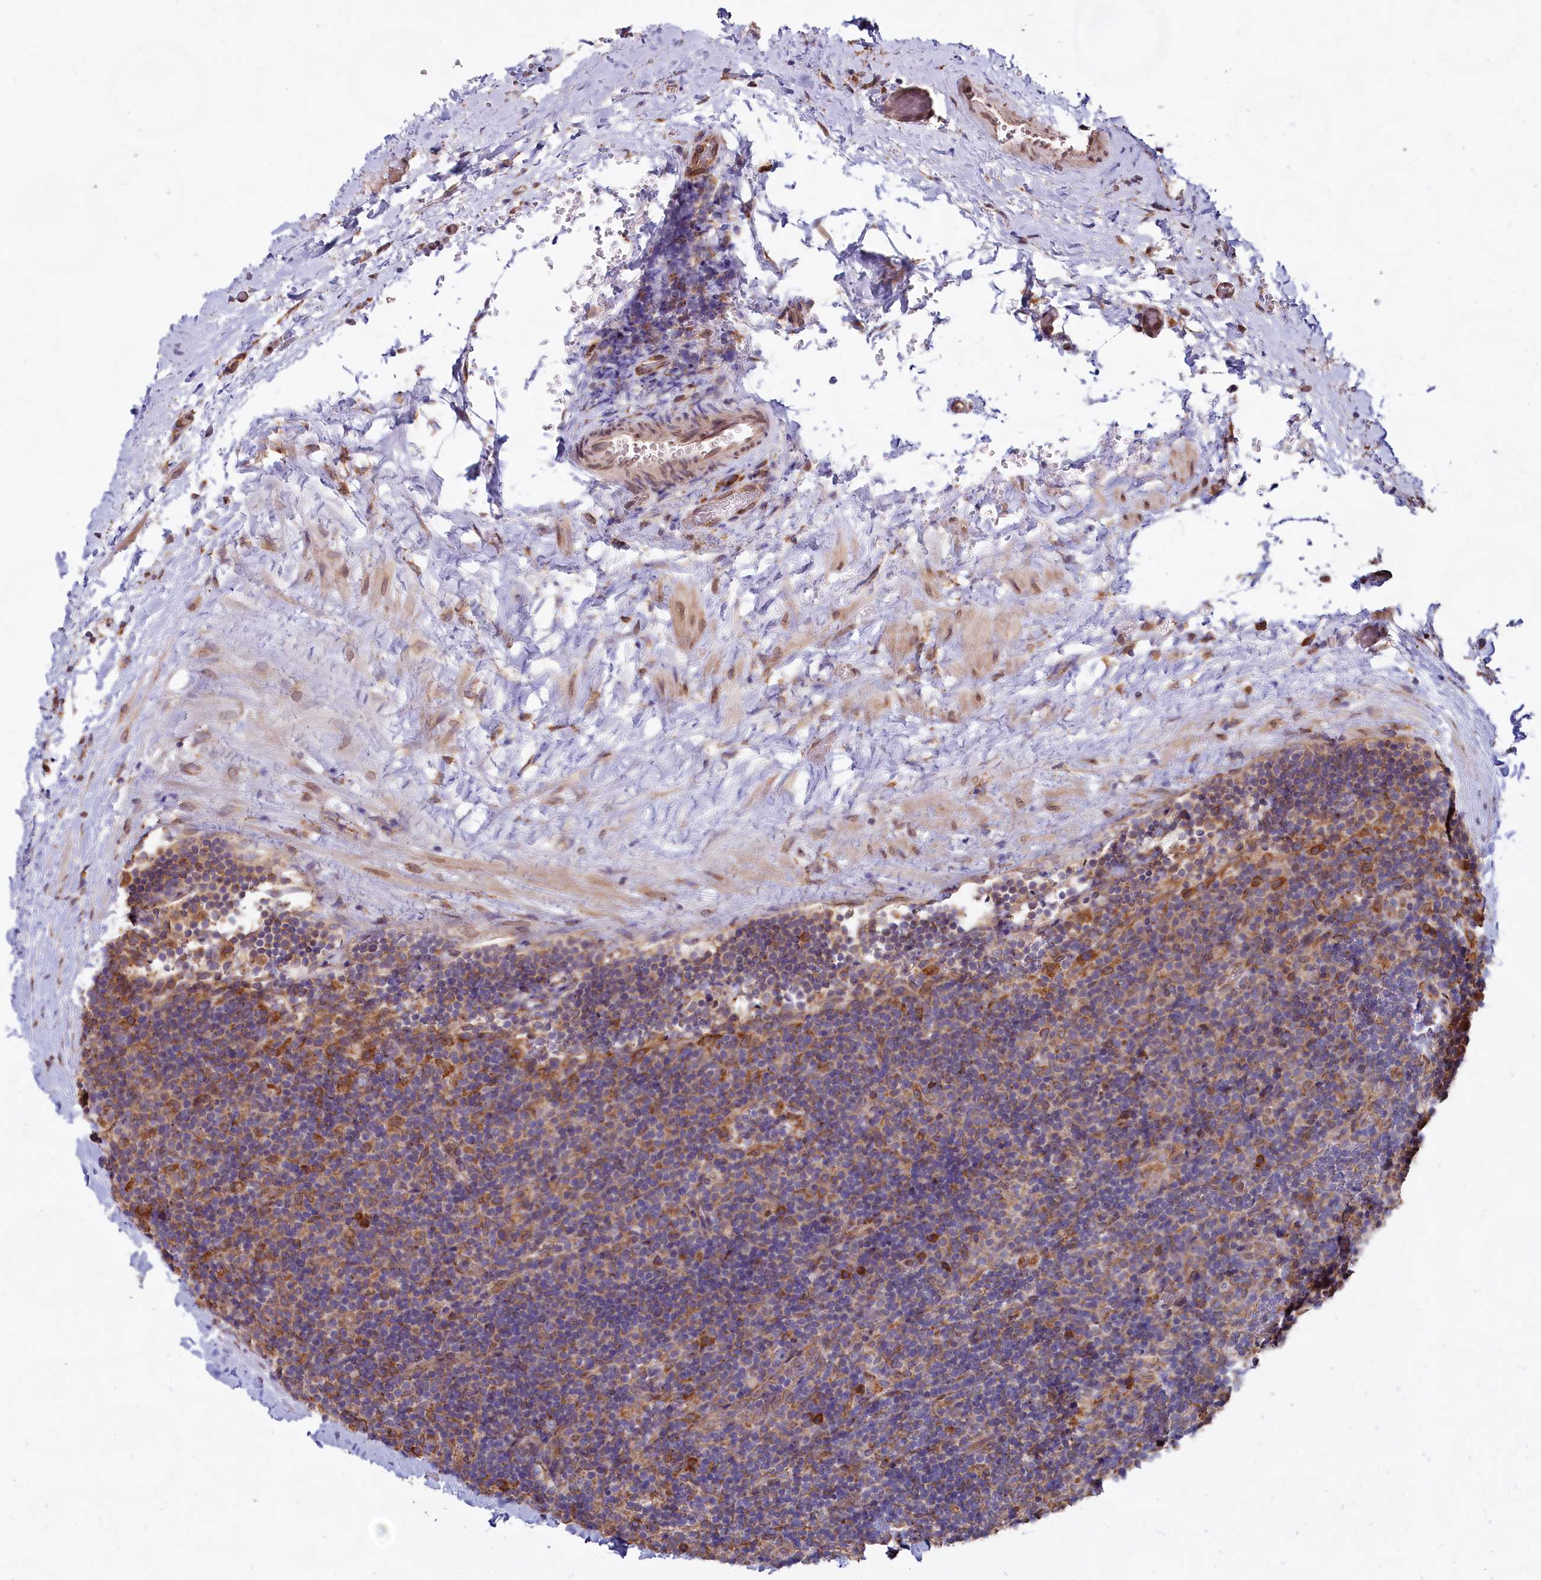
{"staining": {"intensity": "moderate", "quantity": ">75%", "location": "cytoplasmic/membranous"}, "tissue": "lymphoma", "cell_type": "Tumor cells", "image_type": "cancer", "snomed": [{"axis": "morphology", "description": "Hodgkin's disease, NOS"}, {"axis": "topography", "description": "Lymph node"}], "caption": "Tumor cells show moderate cytoplasmic/membranous expression in approximately >75% of cells in lymphoma.", "gene": "TBC1D19", "patient": {"sex": "female", "age": 57}}